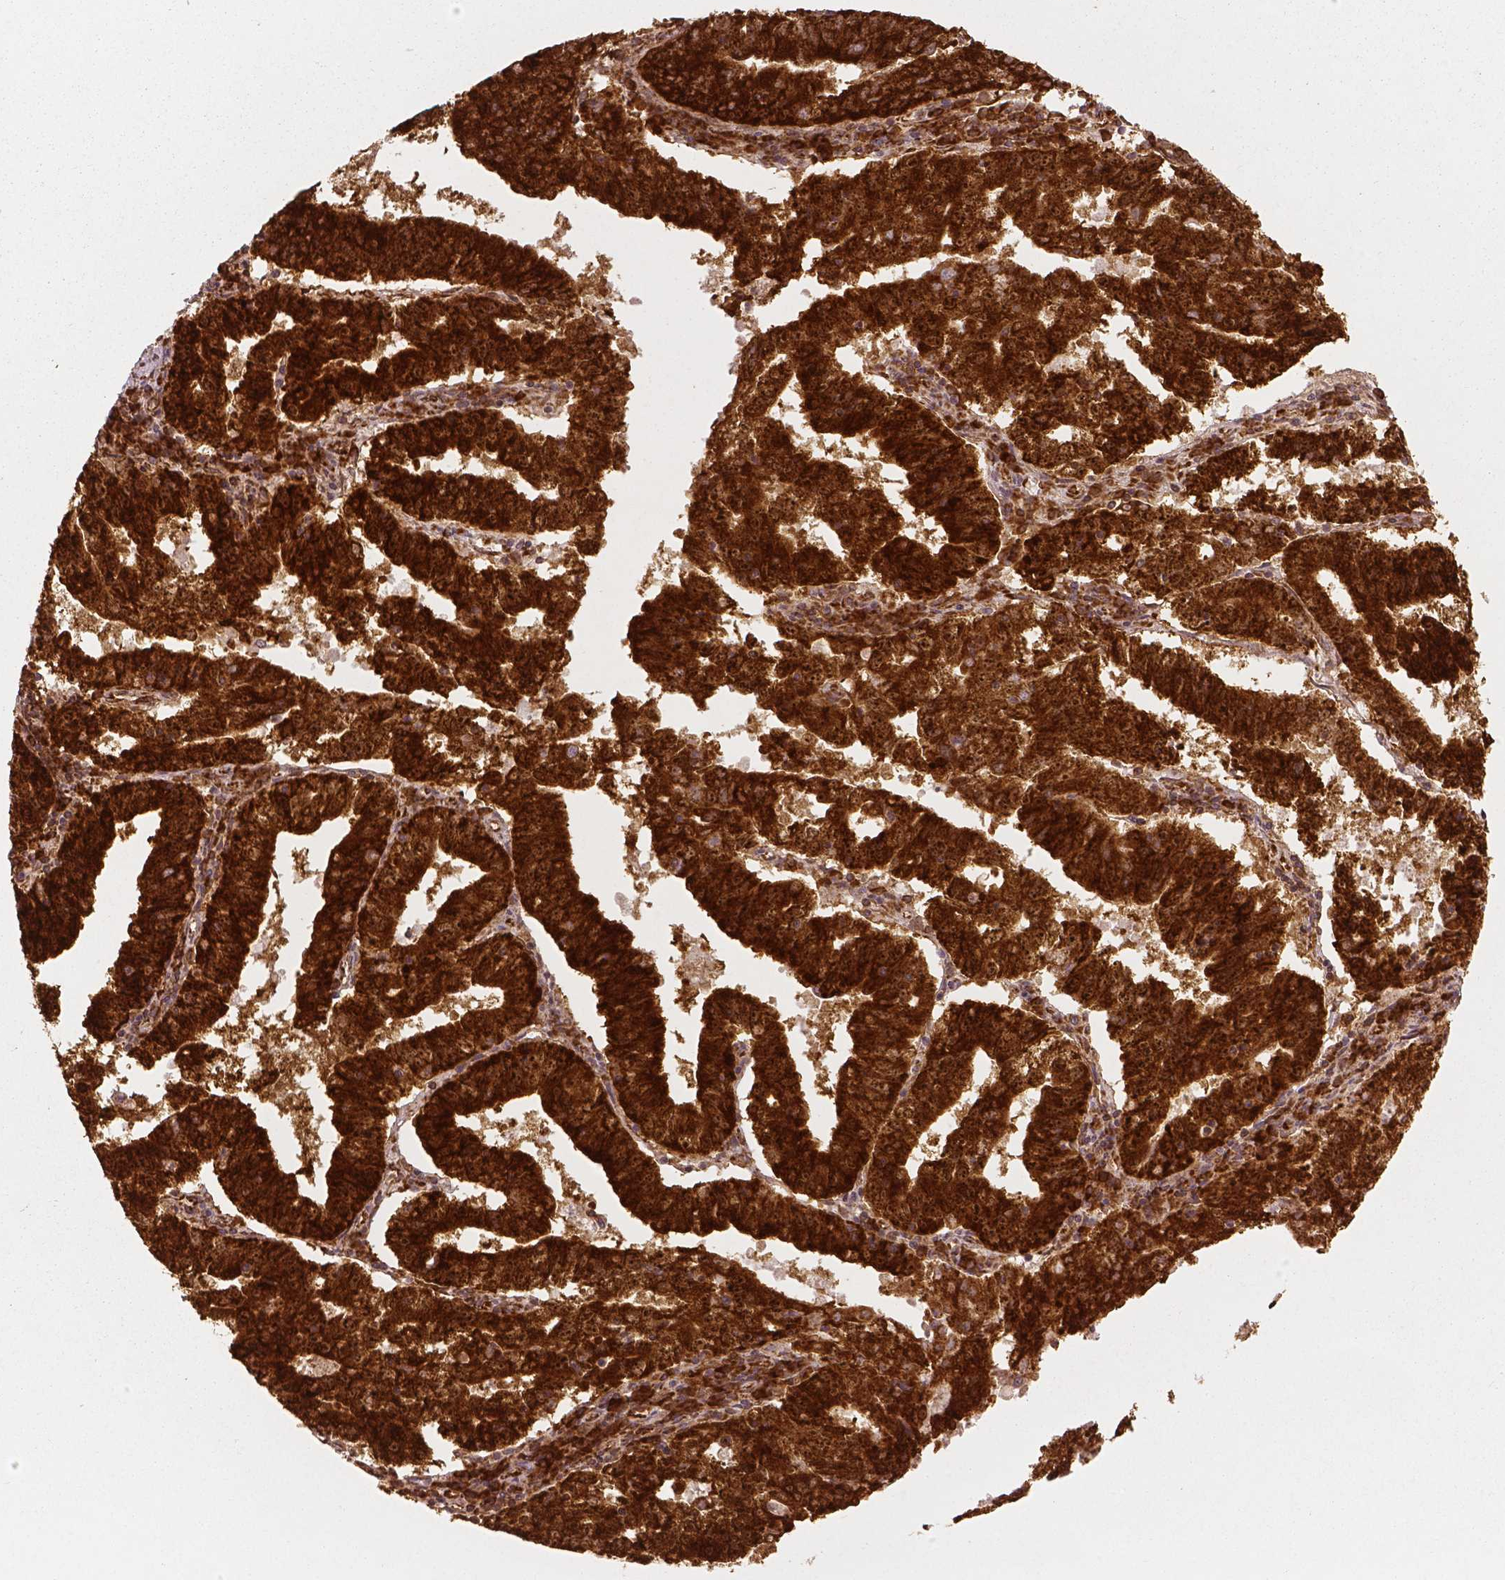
{"staining": {"intensity": "strong", "quantity": ">75%", "location": "cytoplasmic/membranous"}, "tissue": "endometrial cancer", "cell_type": "Tumor cells", "image_type": "cancer", "snomed": [{"axis": "morphology", "description": "Adenocarcinoma, NOS"}, {"axis": "topography", "description": "Endometrium"}], "caption": "The histopathology image demonstrates staining of adenocarcinoma (endometrial), revealing strong cytoplasmic/membranous protein staining (brown color) within tumor cells.", "gene": "PGAM5", "patient": {"sex": "female", "age": 82}}